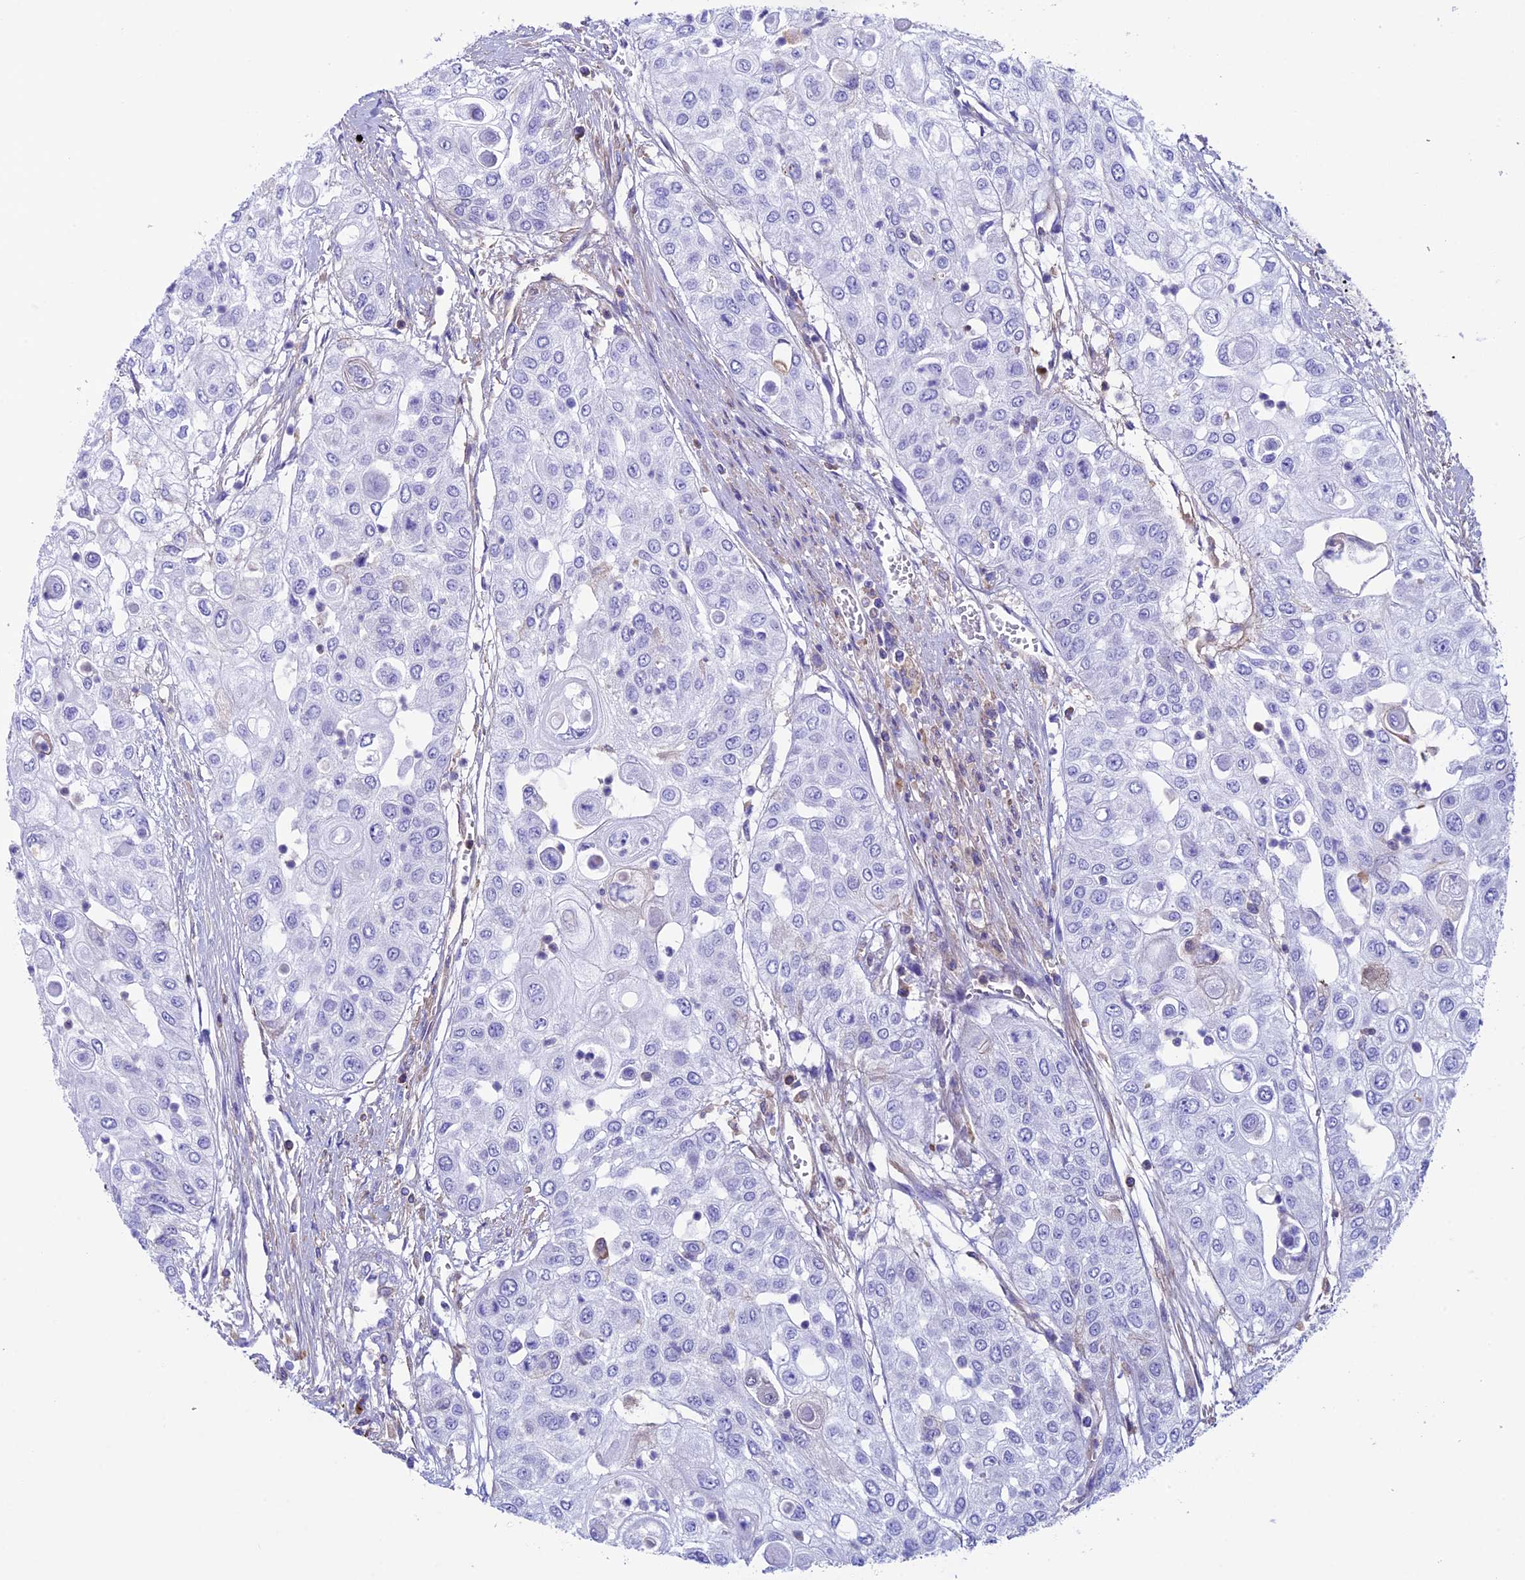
{"staining": {"intensity": "negative", "quantity": "none", "location": "none"}, "tissue": "urothelial cancer", "cell_type": "Tumor cells", "image_type": "cancer", "snomed": [{"axis": "morphology", "description": "Urothelial carcinoma, High grade"}, {"axis": "topography", "description": "Urinary bladder"}], "caption": "This is an immunohistochemistry micrograph of human urothelial cancer. There is no staining in tumor cells.", "gene": "IGSF6", "patient": {"sex": "female", "age": 79}}